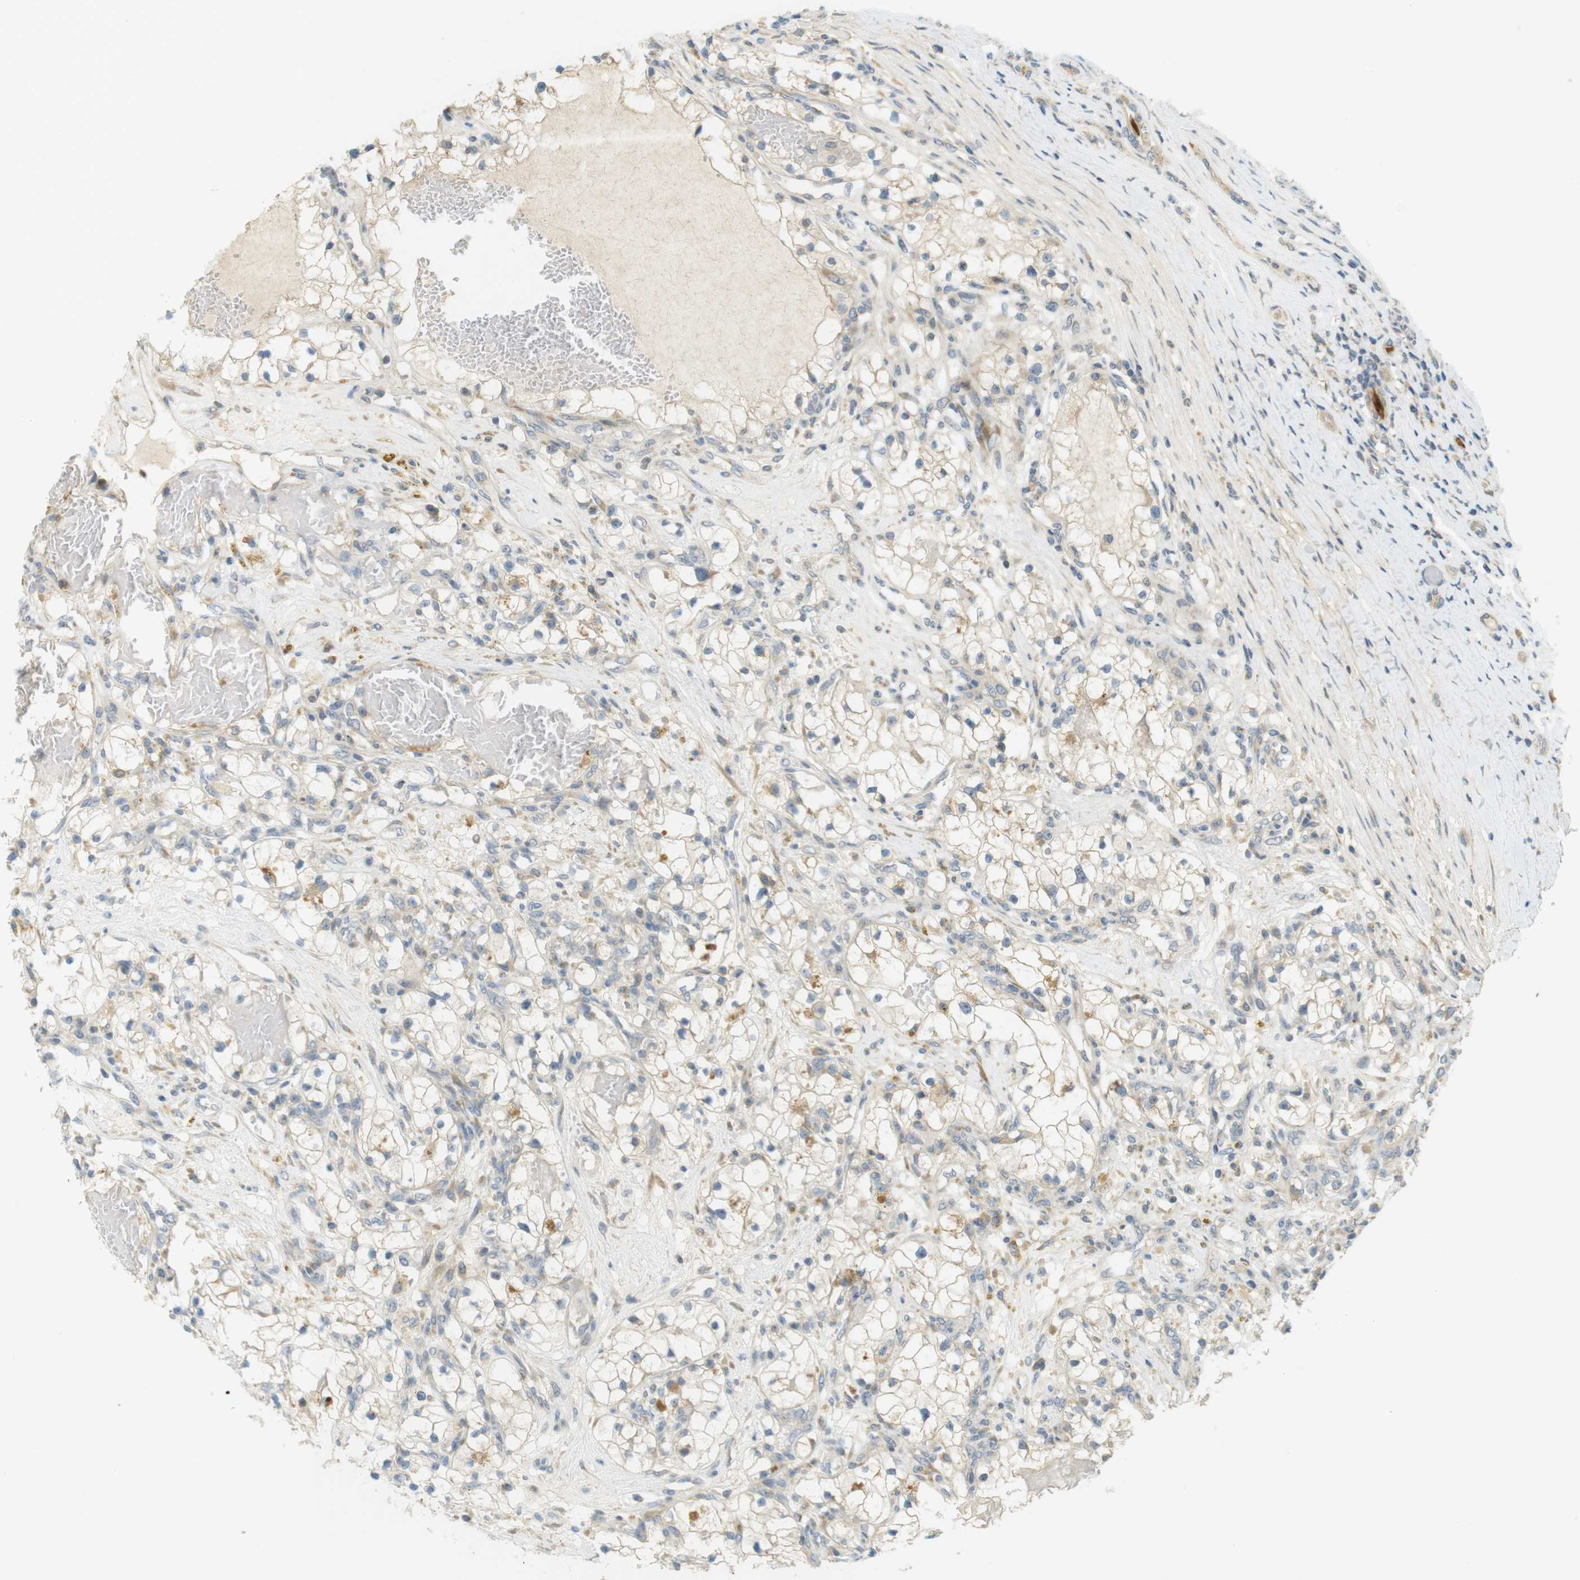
{"staining": {"intensity": "weak", "quantity": "25%-75%", "location": "cytoplasmic/membranous"}, "tissue": "renal cancer", "cell_type": "Tumor cells", "image_type": "cancer", "snomed": [{"axis": "morphology", "description": "Adenocarcinoma, NOS"}, {"axis": "topography", "description": "Kidney"}], "caption": "An IHC image of tumor tissue is shown. Protein staining in brown highlights weak cytoplasmic/membranous positivity in adenocarcinoma (renal) within tumor cells.", "gene": "CLRN3", "patient": {"sex": "male", "age": 68}}